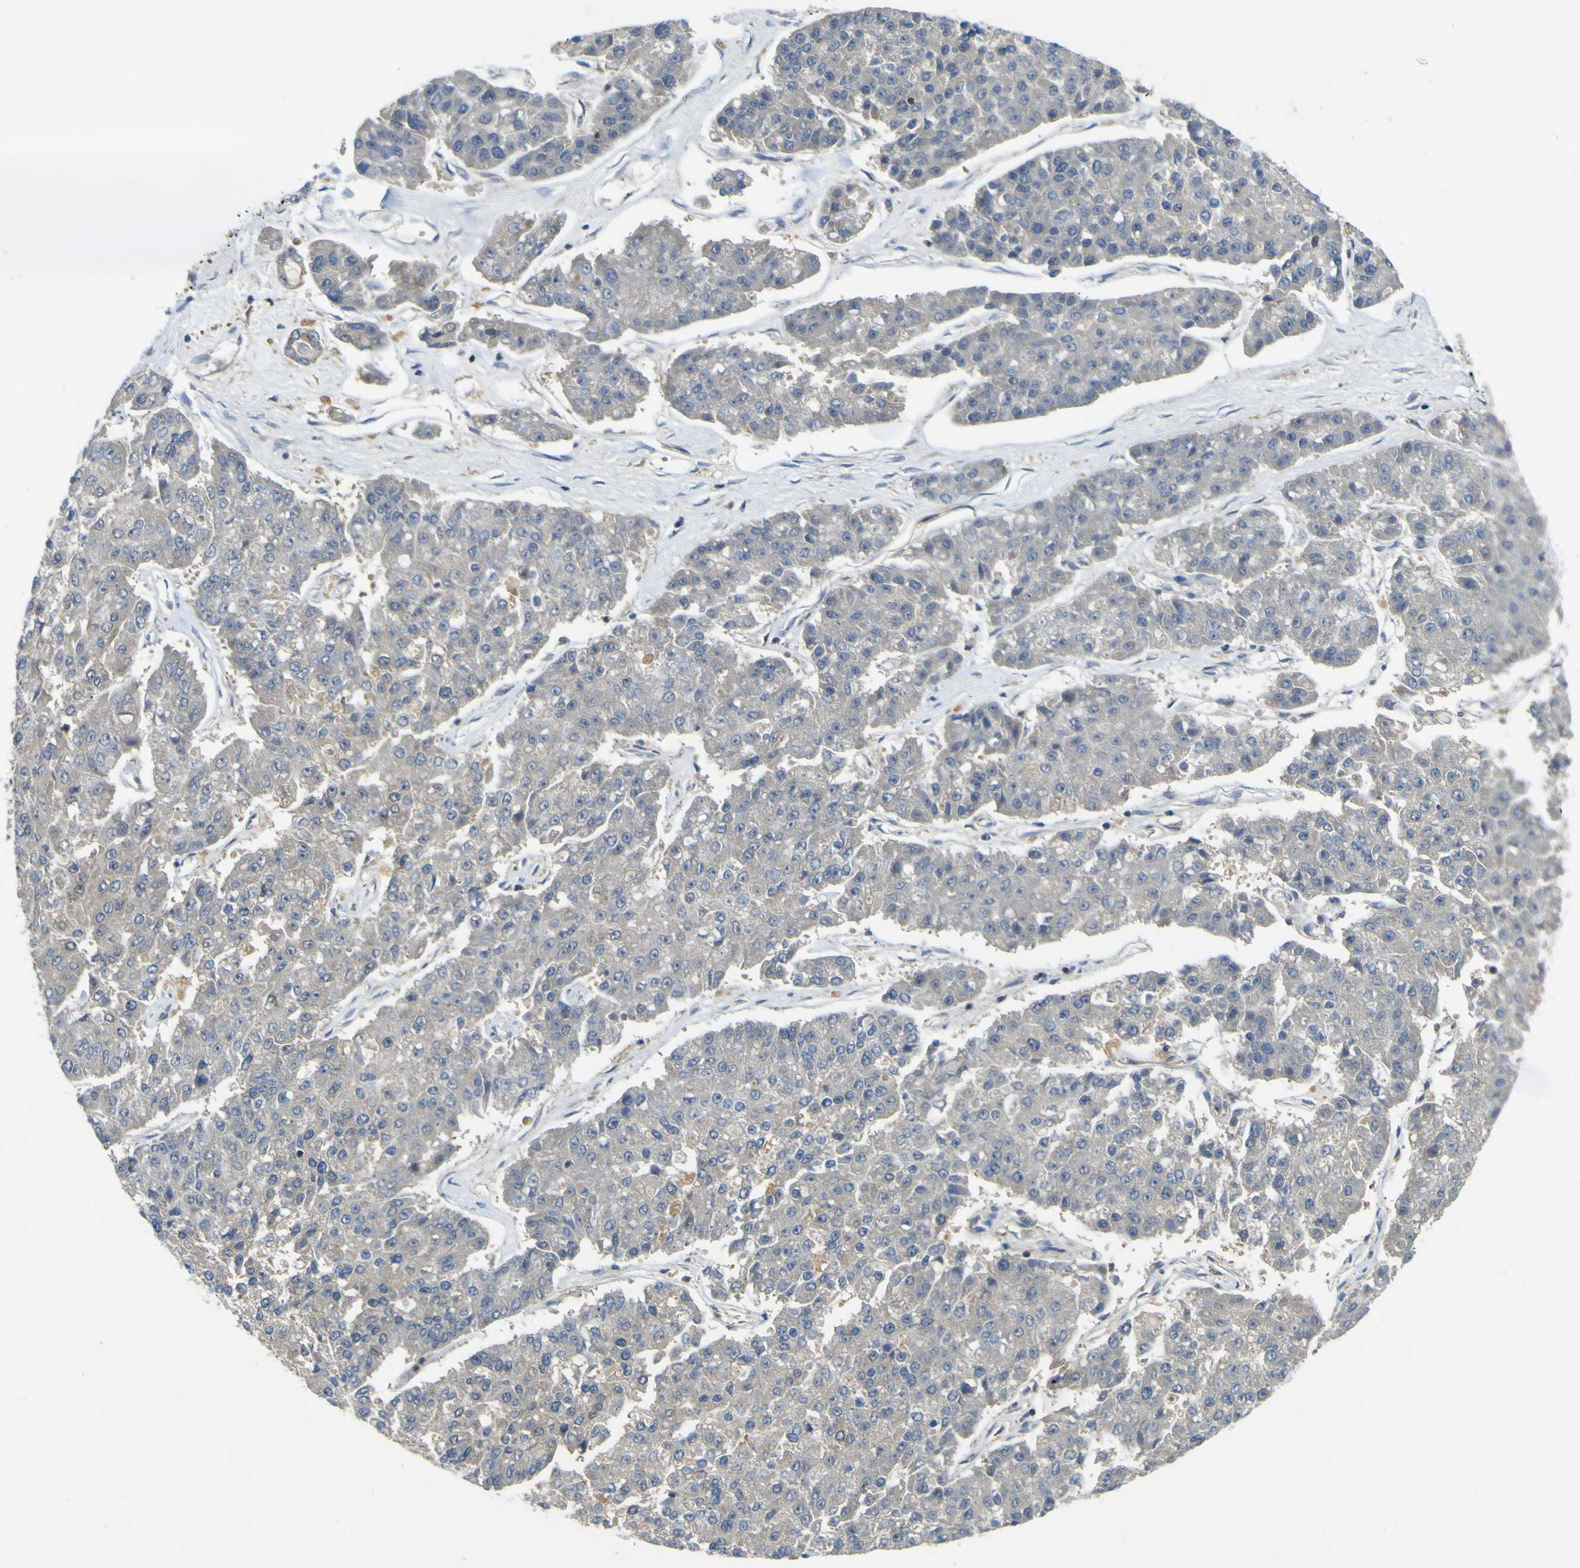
{"staining": {"intensity": "negative", "quantity": "none", "location": "none"}, "tissue": "pancreatic cancer", "cell_type": "Tumor cells", "image_type": "cancer", "snomed": [{"axis": "morphology", "description": "Adenocarcinoma, NOS"}, {"axis": "topography", "description": "Pancreas"}], "caption": "Histopathology image shows no significant protein positivity in tumor cells of pancreatic adenocarcinoma.", "gene": "EML2", "patient": {"sex": "male", "age": 50}}